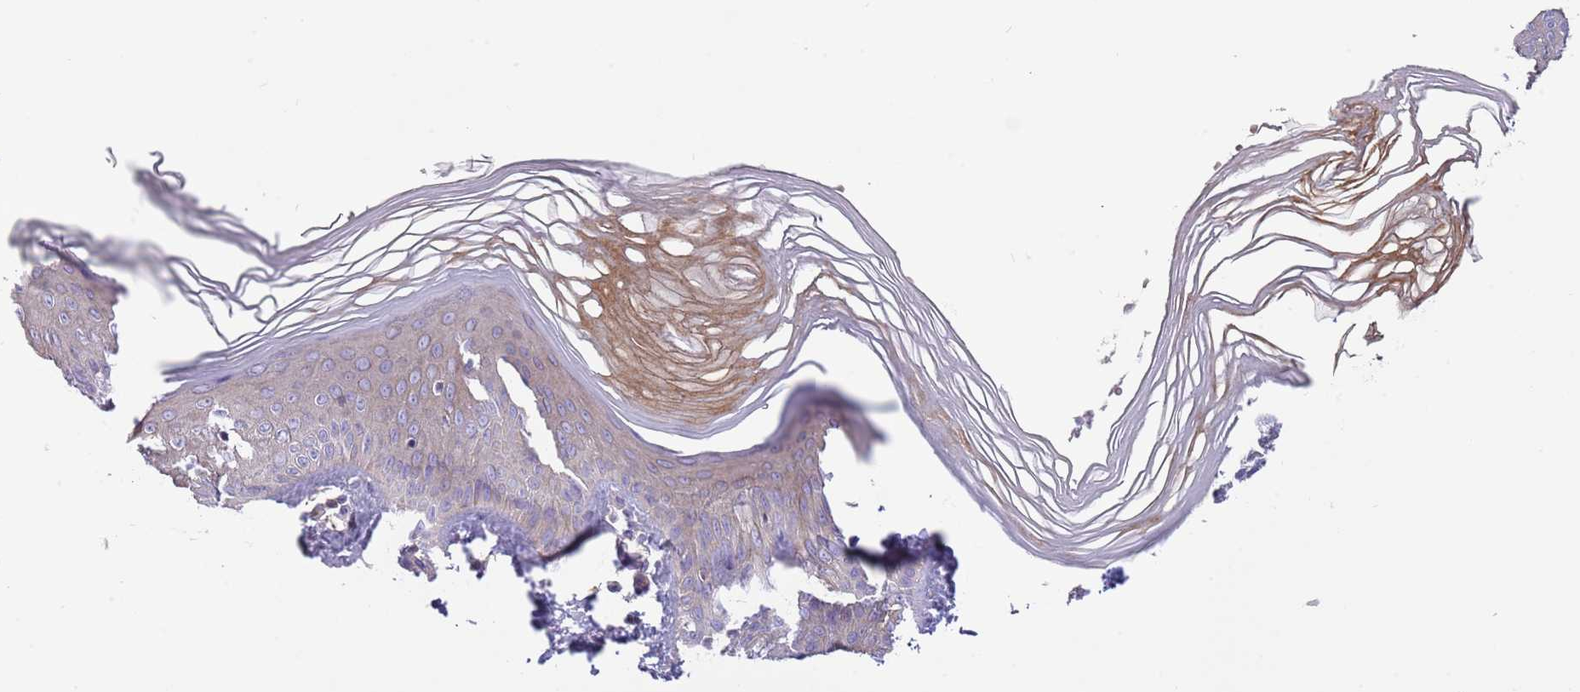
{"staining": {"intensity": "negative", "quantity": "none", "location": "none"}, "tissue": "skin", "cell_type": "Epidermal cells", "image_type": "normal", "snomed": [{"axis": "morphology", "description": "Normal tissue, NOS"}, {"axis": "morphology", "description": "Inflammation, NOS"}, {"axis": "topography", "description": "Soft tissue"}, {"axis": "topography", "description": "Anal"}], "caption": "An immunohistochemistry (IHC) image of benign skin is shown. There is no staining in epidermal cells of skin.", "gene": "CABYR", "patient": {"sex": "female", "age": 15}}